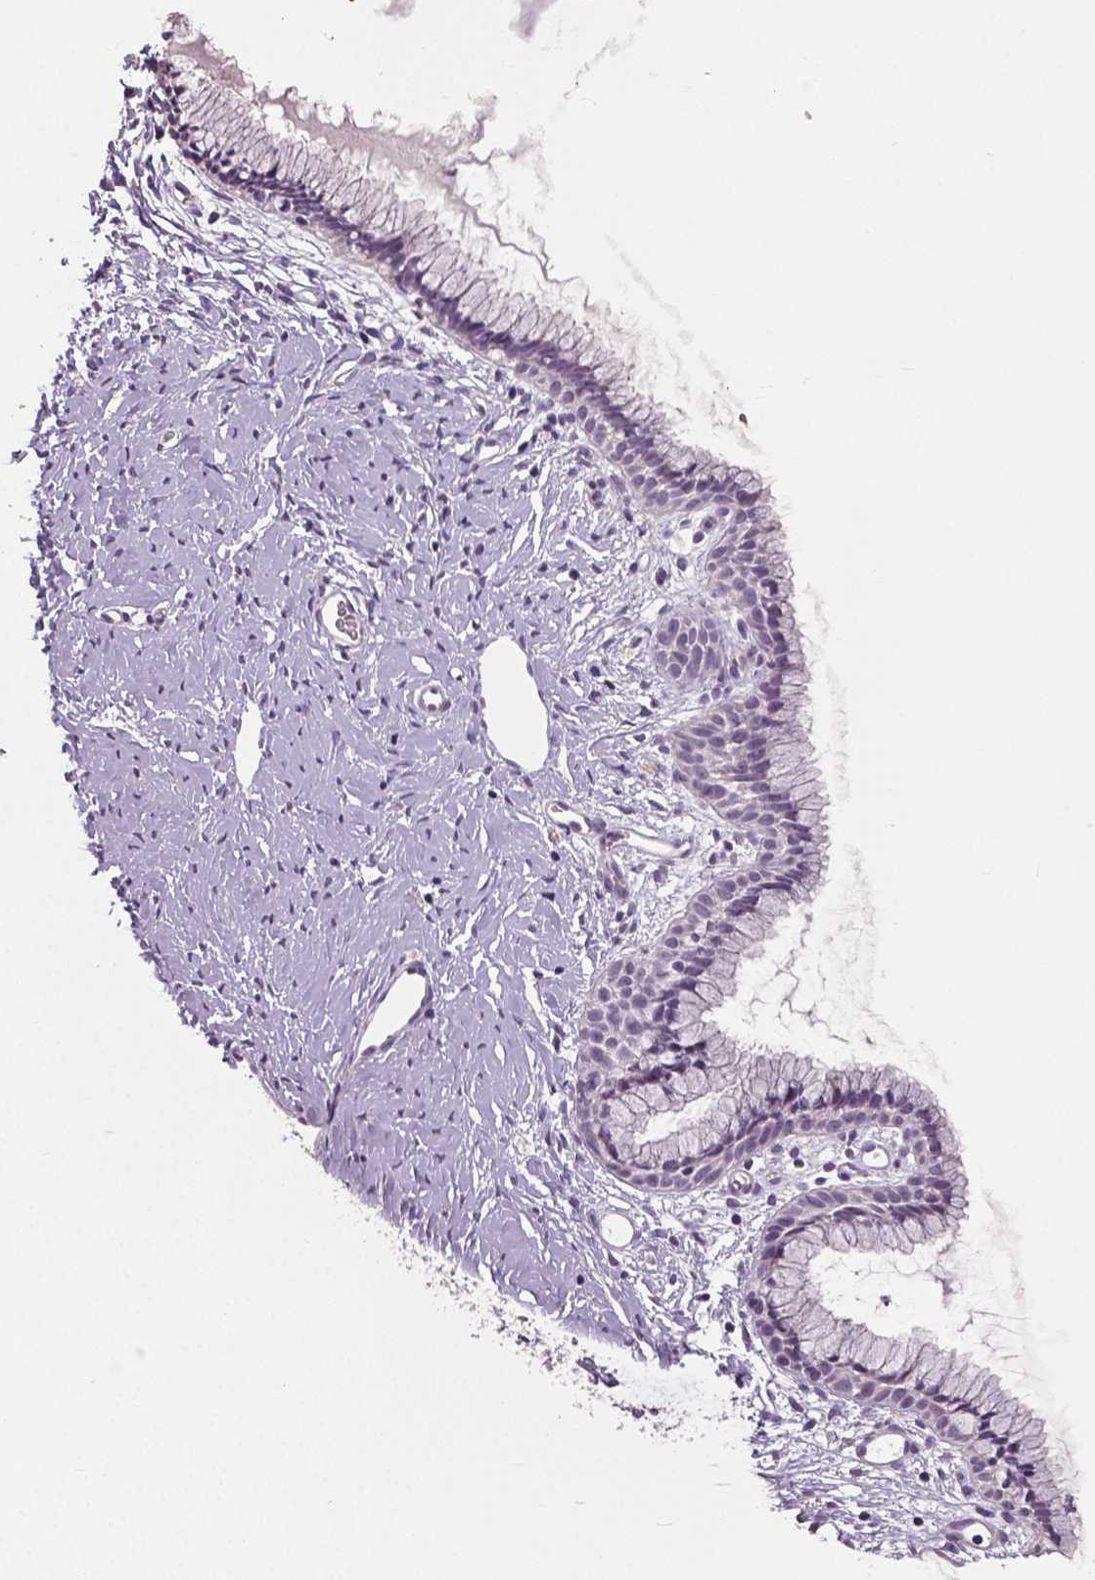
{"staining": {"intensity": "negative", "quantity": "none", "location": "none"}, "tissue": "cervix", "cell_type": "Glandular cells", "image_type": "normal", "snomed": [{"axis": "morphology", "description": "Normal tissue, NOS"}, {"axis": "topography", "description": "Cervix"}], "caption": "Photomicrograph shows no protein expression in glandular cells of unremarkable cervix. (DAB (3,3'-diaminobenzidine) immunohistochemistry (IHC), high magnification).", "gene": "NECAB1", "patient": {"sex": "female", "age": 40}}